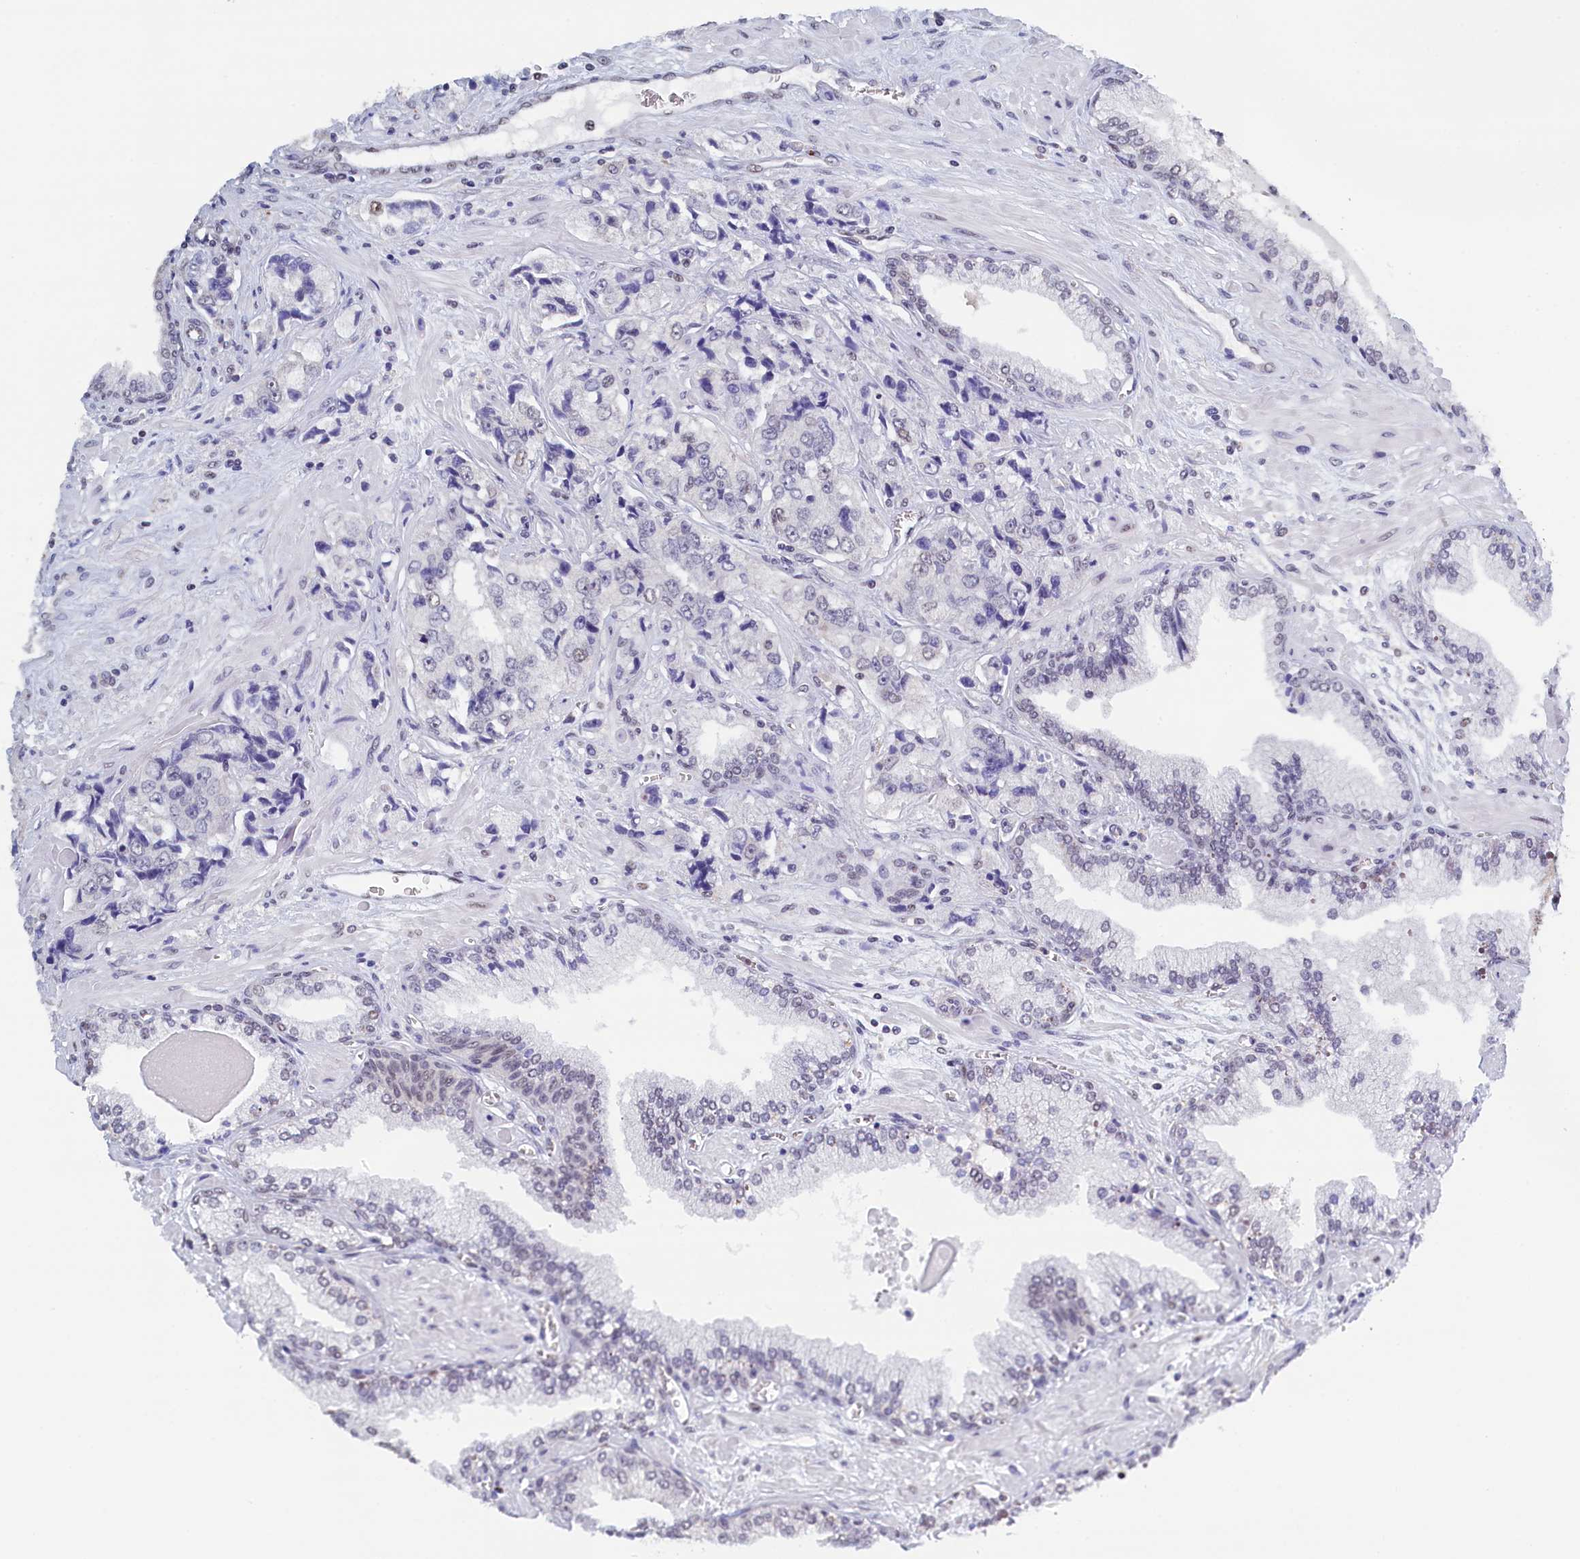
{"staining": {"intensity": "negative", "quantity": "none", "location": "none"}, "tissue": "prostate cancer", "cell_type": "Tumor cells", "image_type": "cancer", "snomed": [{"axis": "morphology", "description": "Adenocarcinoma, High grade"}, {"axis": "topography", "description": "Prostate"}], "caption": "Immunohistochemistry (IHC) micrograph of neoplastic tissue: prostate adenocarcinoma (high-grade) stained with DAB (3,3'-diaminobenzidine) reveals no significant protein positivity in tumor cells.", "gene": "MOSPD3", "patient": {"sex": "male", "age": 74}}